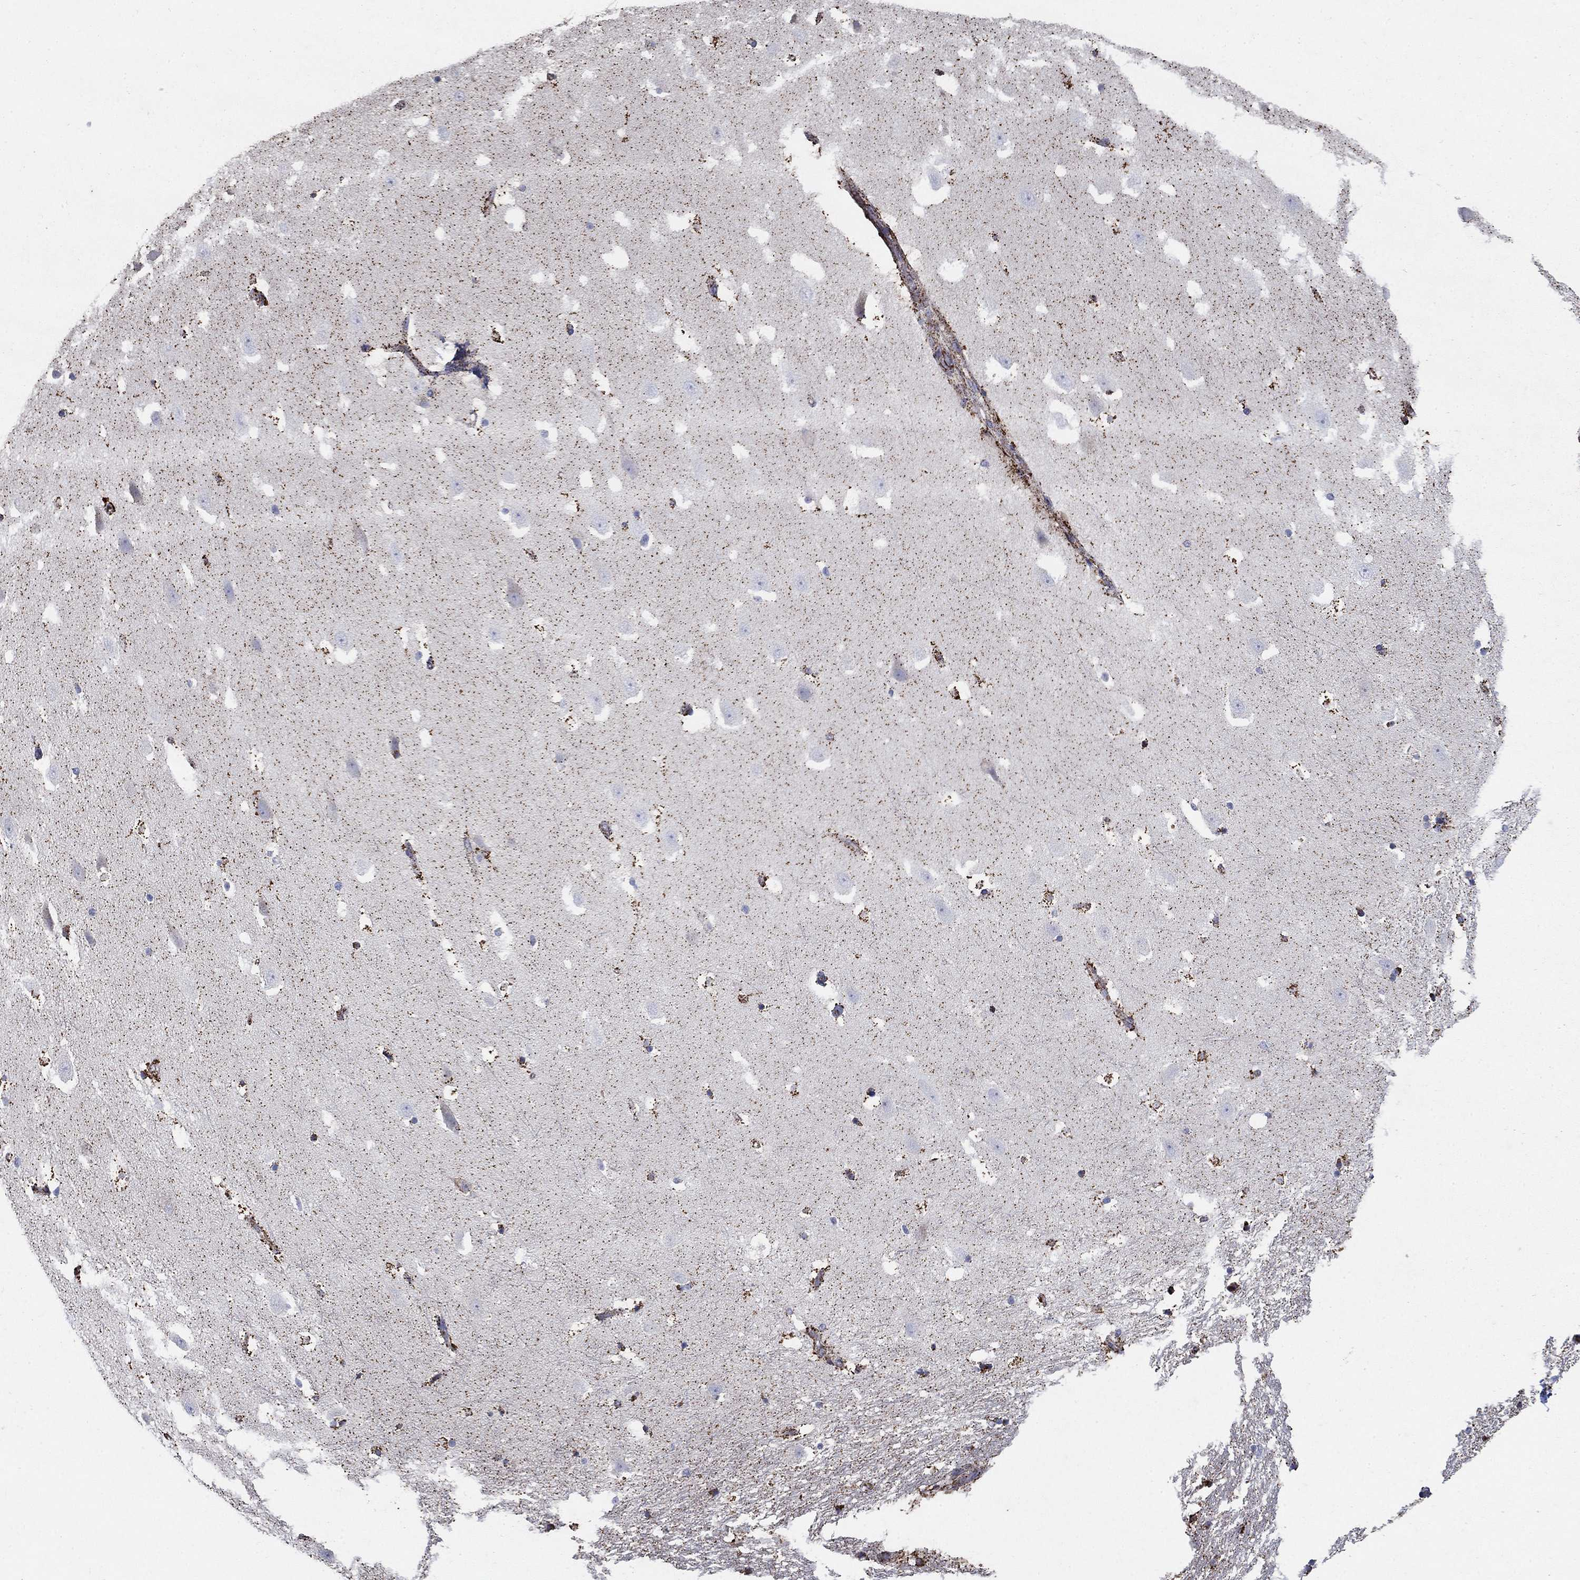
{"staining": {"intensity": "moderate", "quantity": "<25%", "location": "cytoplasmic/membranous"}, "tissue": "hippocampus", "cell_type": "Glial cells", "image_type": "normal", "snomed": [{"axis": "morphology", "description": "Normal tissue, NOS"}, {"axis": "topography", "description": "Hippocampus"}], "caption": "Protein expression analysis of unremarkable hippocampus displays moderate cytoplasmic/membranous staining in about <25% of glial cells.", "gene": "PNPLA2", "patient": {"sex": "male", "age": 49}}